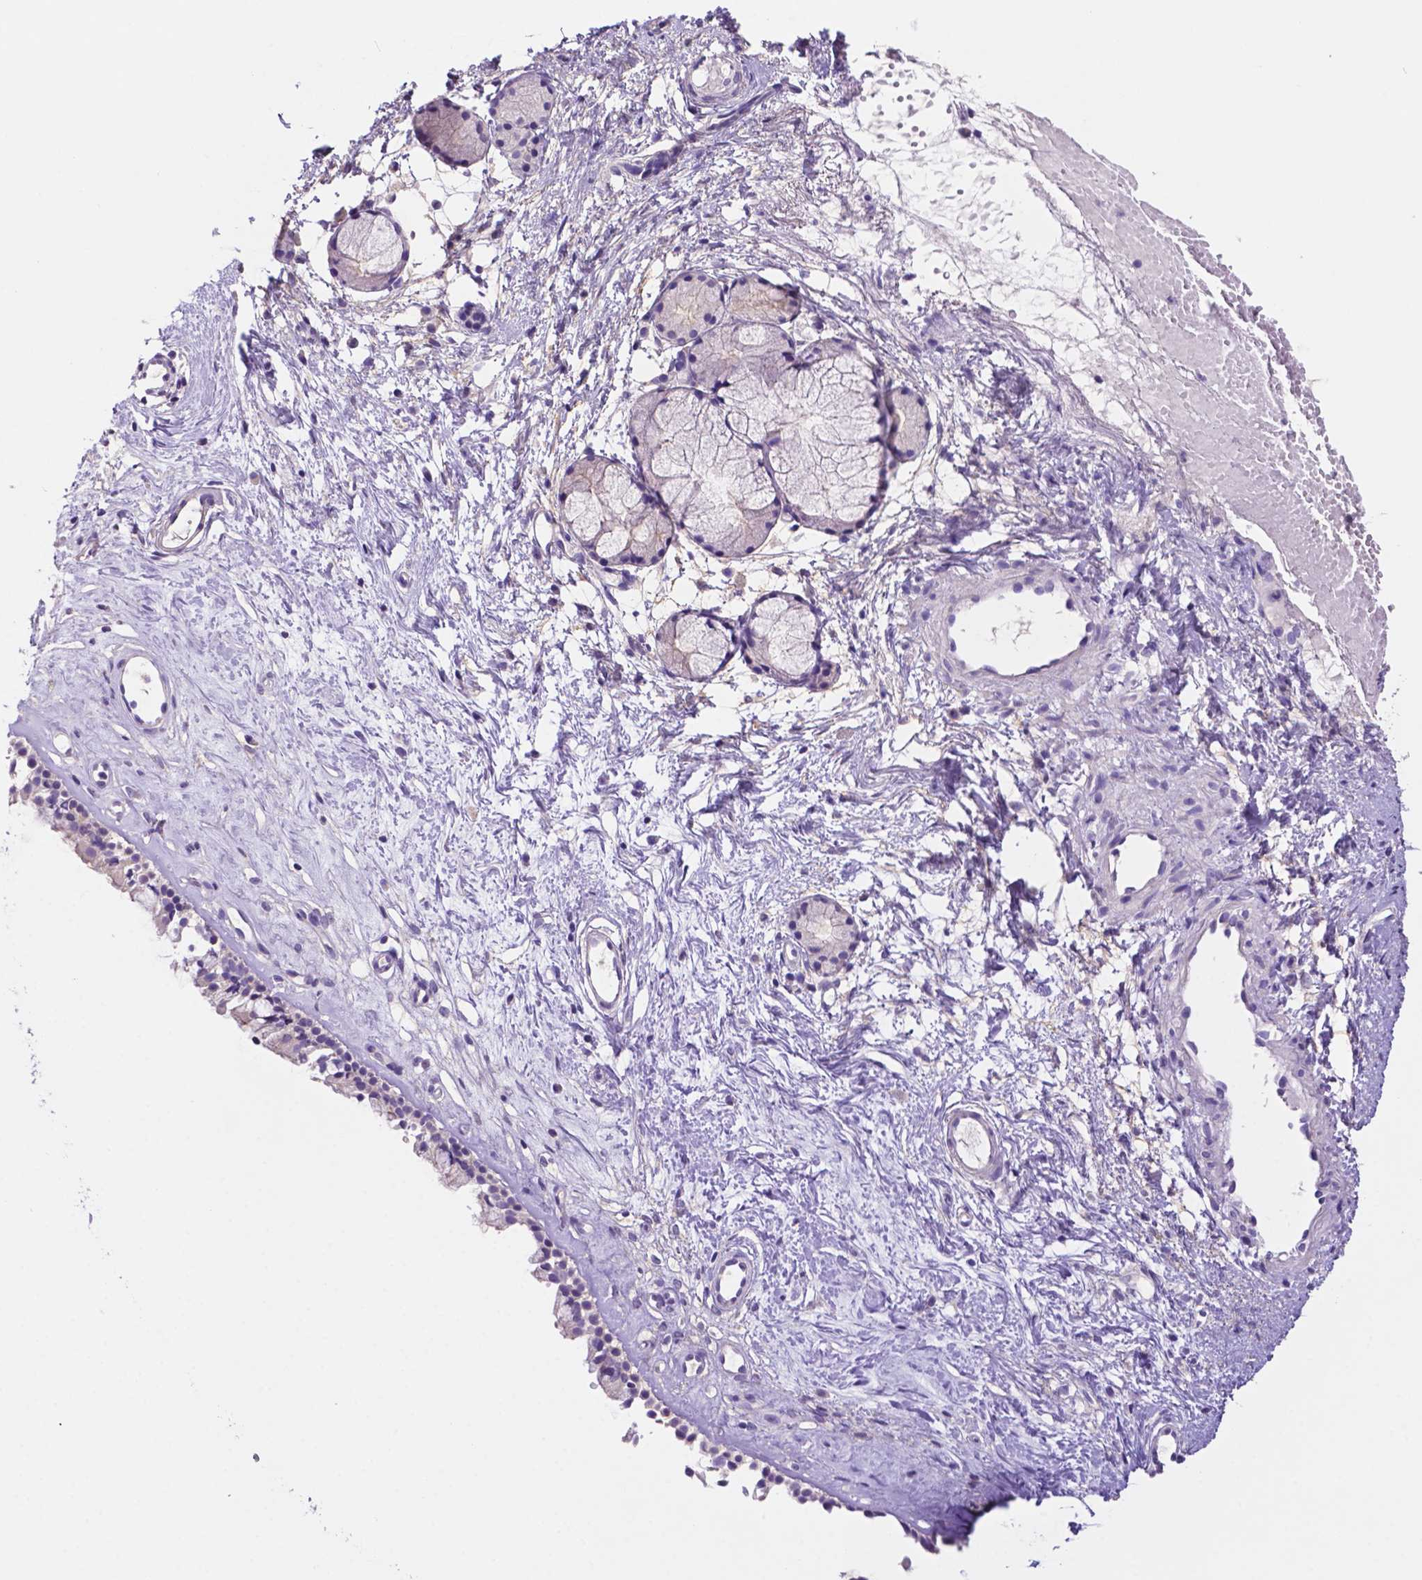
{"staining": {"intensity": "negative", "quantity": "none", "location": "none"}, "tissue": "nasopharynx", "cell_type": "Respiratory epithelial cells", "image_type": "normal", "snomed": [{"axis": "morphology", "description": "Normal tissue, NOS"}, {"axis": "topography", "description": "Nasopharynx"}], "caption": "Immunohistochemistry micrograph of benign nasopharynx stained for a protein (brown), which reveals no positivity in respiratory epithelial cells.", "gene": "PRPS2", "patient": {"sex": "female", "age": 52}}